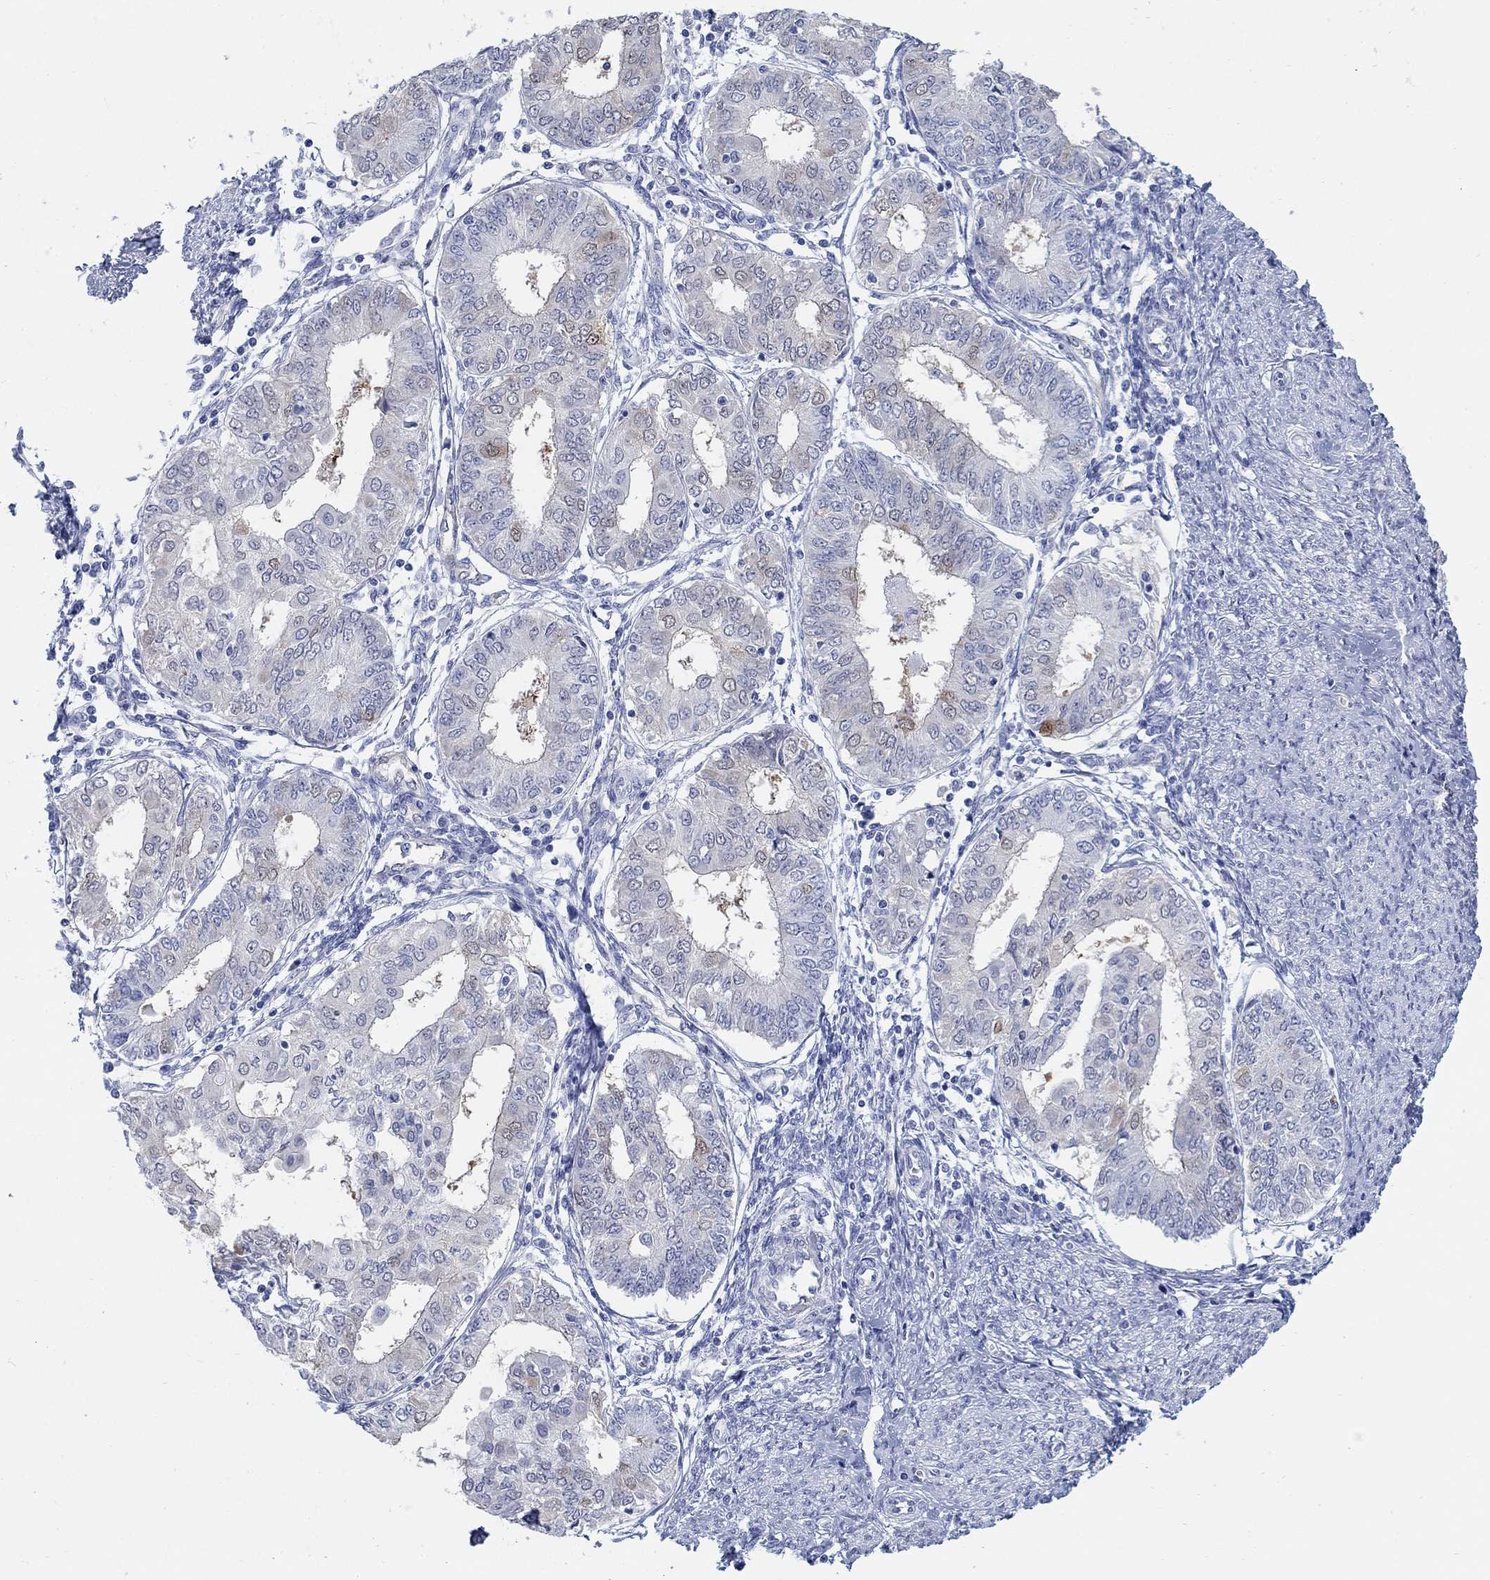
{"staining": {"intensity": "negative", "quantity": "none", "location": "none"}, "tissue": "endometrial cancer", "cell_type": "Tumor cells", "image_type": "cancer", "snomed": [{"axis": "morphology", "description": "Adenocarcinoma, NOS"}, {"axis": "topography", "description": "Endometrium"}], "caption": "Immunohistochemical staining of endometrial cancer (adenocarcinoma) displays no significant expression in tumor cells.", "gene": "AKR1C2", "patient": {"sex": "female", "age": 68}}